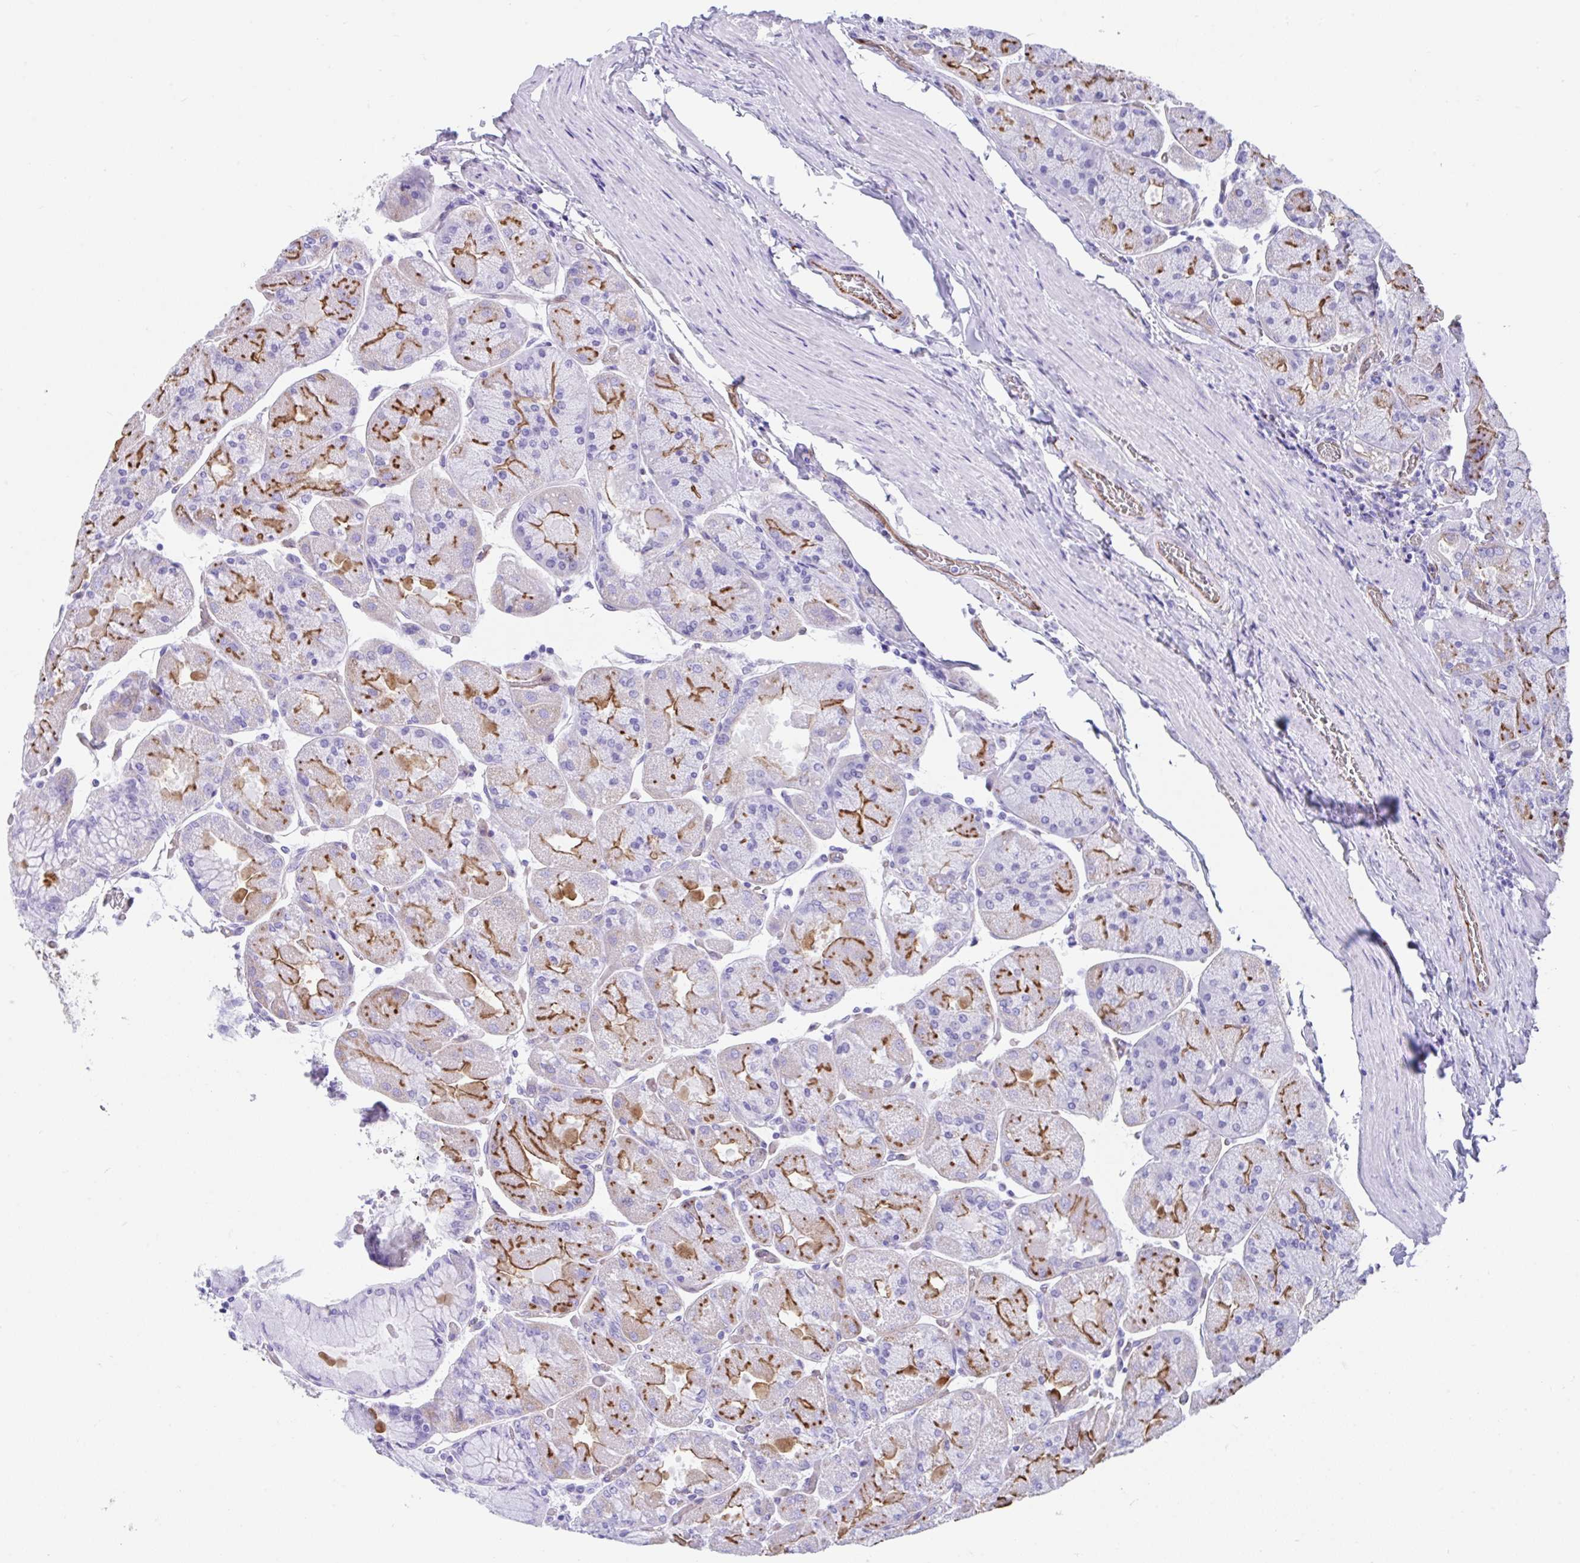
{"staining": {"intensity": "strong", "quantity": "<25%", "location": "cytoplasmic/membranous"}, "tissue": "stomach", "cell_type": "Glandular cells", "image_type": "normal", "snomed": [{"axis": "morphology", "description": "Normal tissue, NOS"}, {"axis": "topography", "description": "Stomach"}], "caption": "Immunohistochemical staining of unremarkable human stomach reveals medium levels of strong cytoplasmic/membranous expression in approximately <25% of glandular cells. (Brightfield microscopy of DAB IHC at high magnification).", "gene": "FAM107A", "patient": {"sex": "female", "age": 61}}